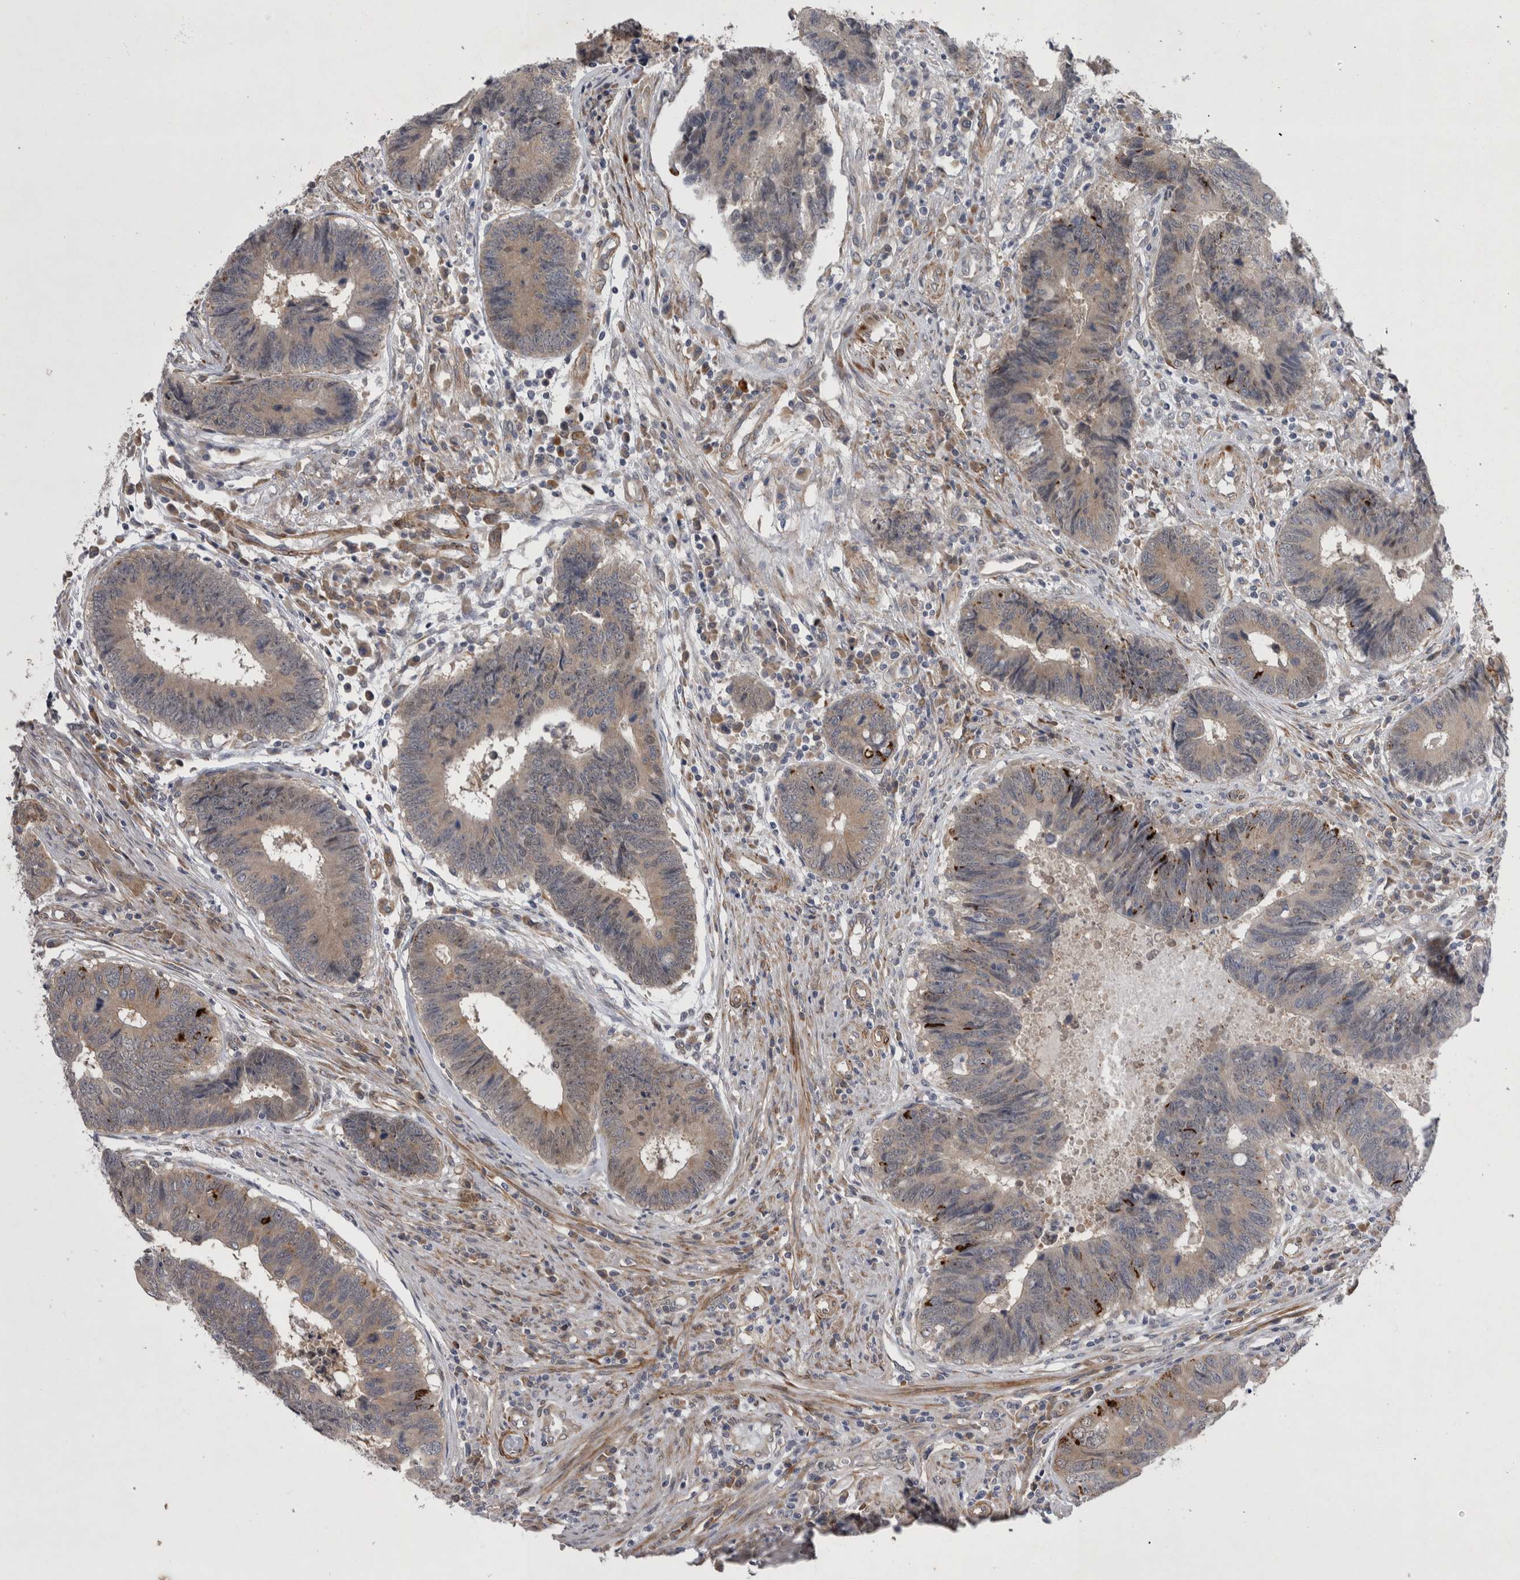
{"staining": {"intensity": "negative", "quantity": "none", "location": "none"}, "tissue": "colorectal cancer", "cell_type": "Tumor cells", "image_type": "cancer", "snomed": [{"axis": "morphology", "description": "Adenocarcinoma, NOS"}, {"axis": "topography", "description": "Rectum"}], "caption": "IHC of human colorectal cancer shows no expression in tumor cells.", "gene": "DDX6", "patient": {"sex": "male", "age": 84}}